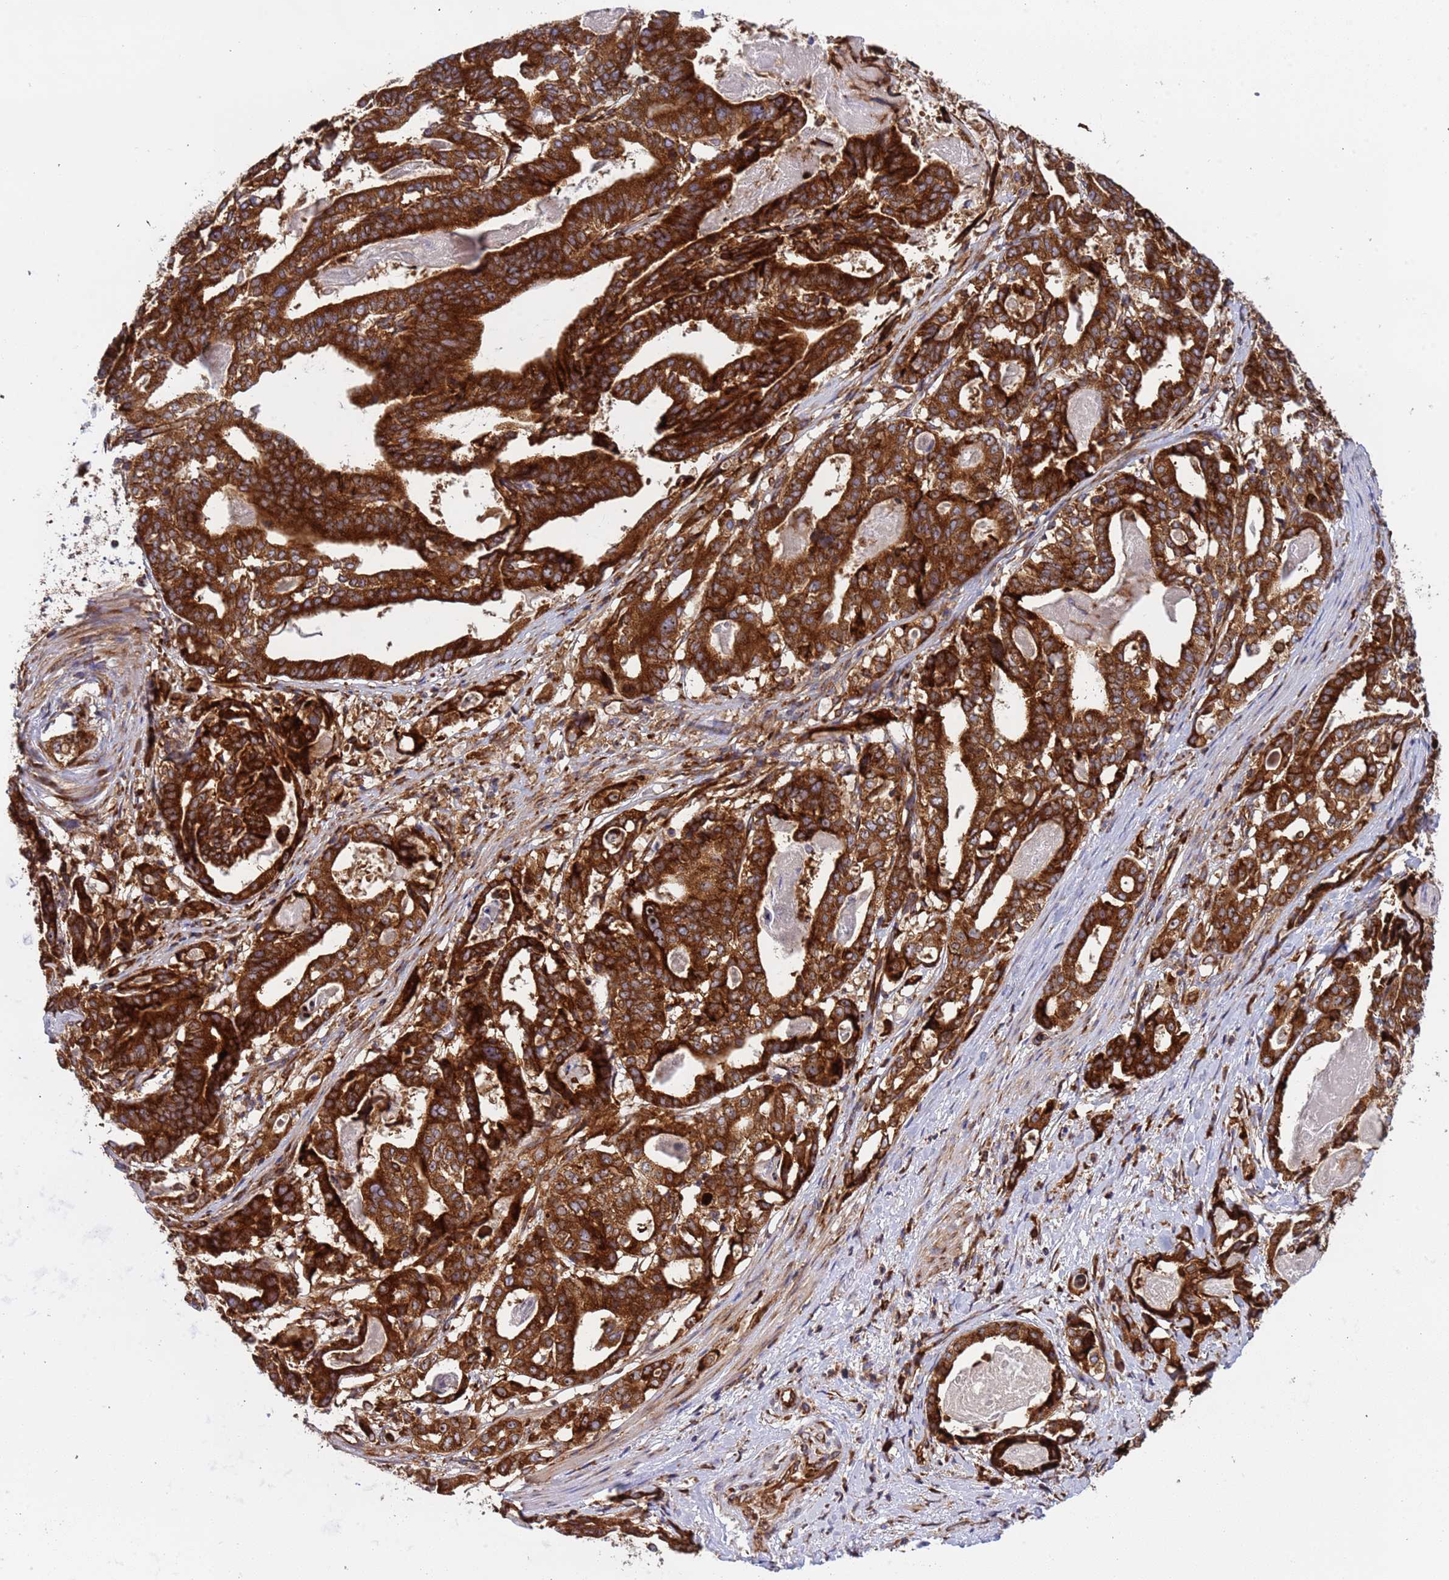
{"staining": {"intensity": "strong", "quantity": ">75%", "location": "cytoplasmic/membranous"}, "tissue": "stomach cancer", "cell_type": "Tumor cells", "image_type": "cancer", "snomed": [{"axis": "morphology", "description": "Adenocarcinoma, NOS"}, {"axis": "topography", "description": "Stomach"}], "caption": "Brown immunohistochemical staining in human stomach cancer (adenocarcinoma) displays strong cytoplasmic/membranous positivity in about >75% of tumor cells.", "gene": "RPL36", "patient": {"sex": "male", "age": 48}}